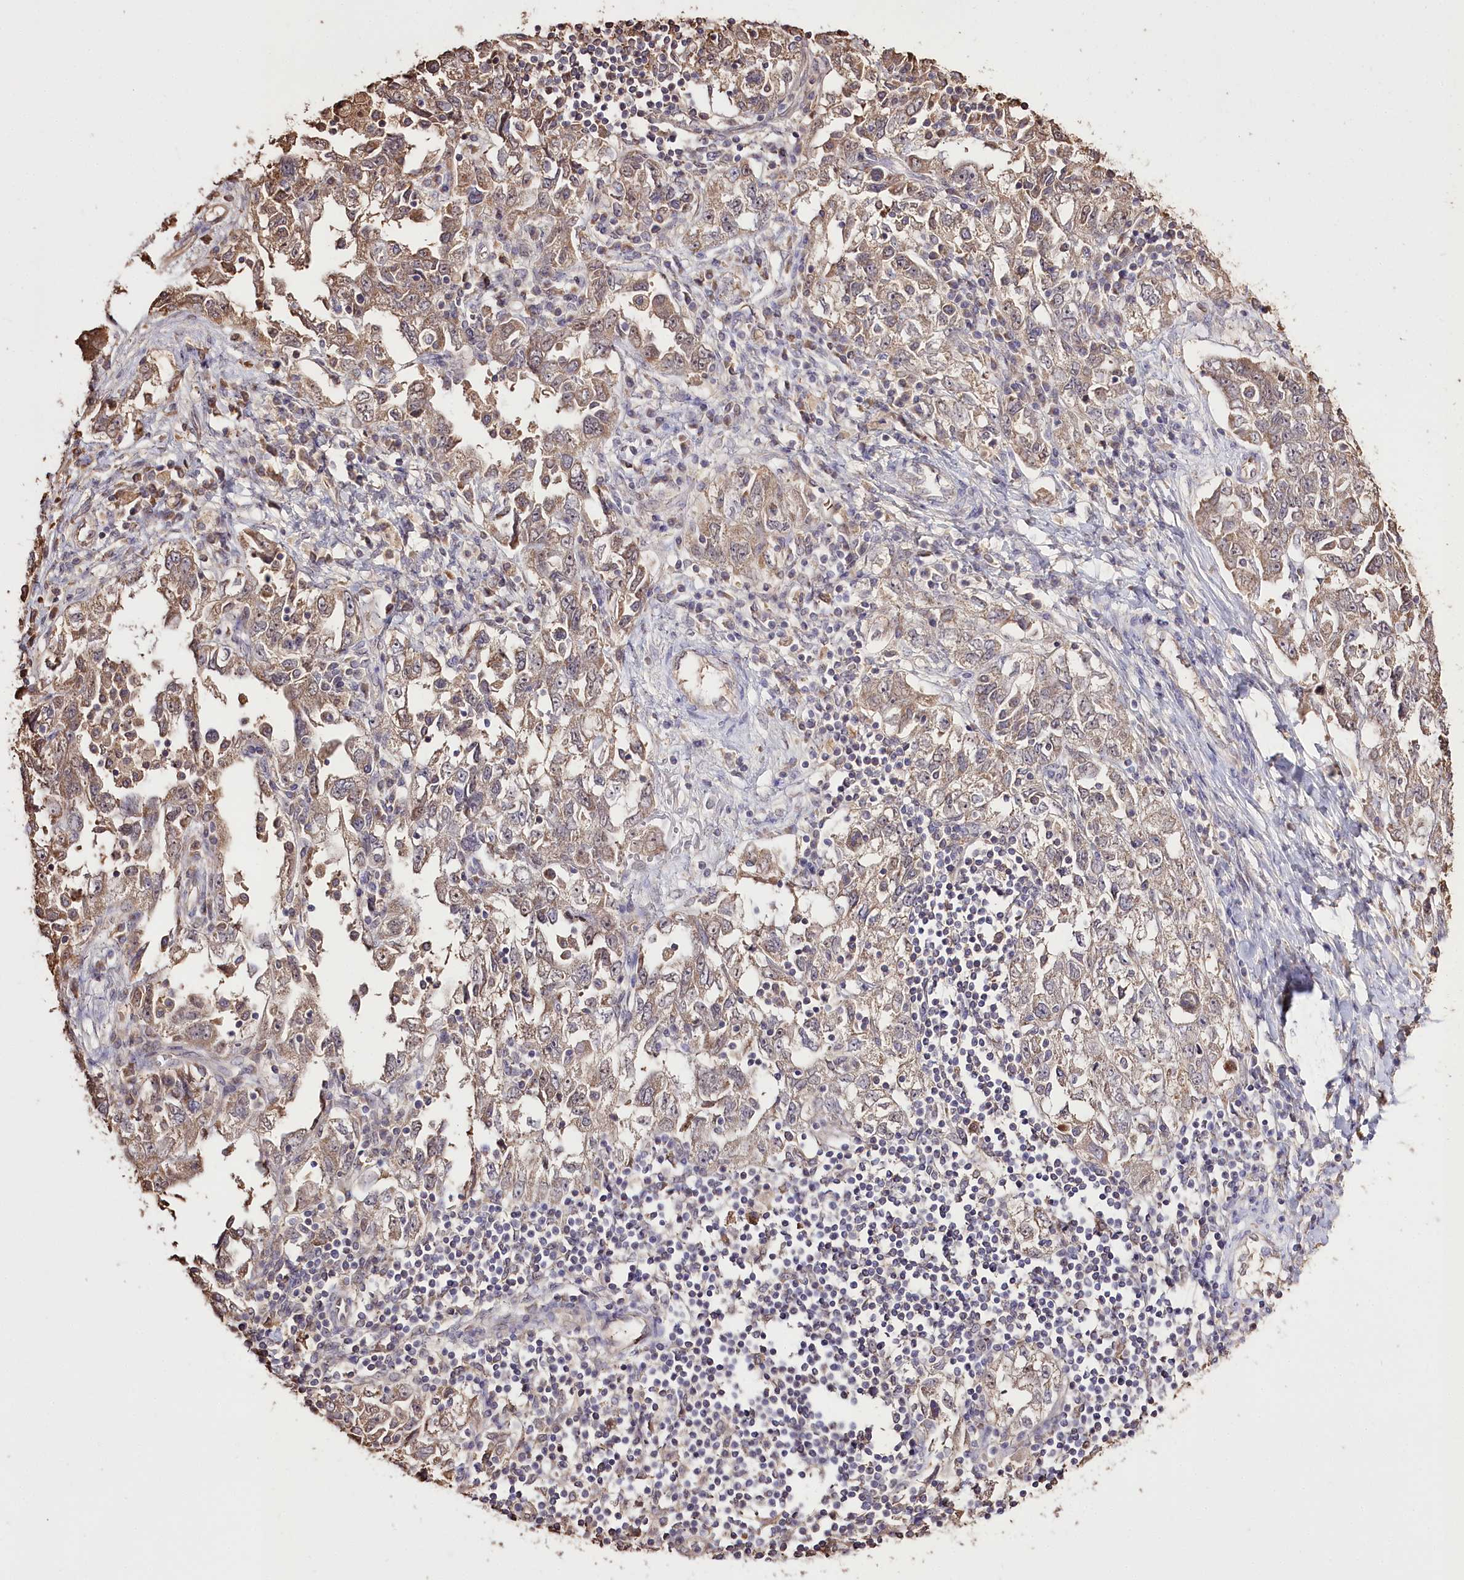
{"staining": {"intensity": "weak", "quantity": "25%-75%", "location": "cytoplasmic/membranous"}, "tissue": "ovarian cancer", "cell_type": "Tumor cells", "image_type": "cancer", "snomed": [{"axis": "morphology", "description": "Carcinoma, NOS"}, {"axis": "morphology", "description": "Cystadenocarcinoma, serous, NOS"}, {"axis": "topography", "description": "Ovary"}], "caption": "High-power microscopy captured an immunohistochemistry (IHC) image of carcinoma (ovarian), revealing weak cytoplasmic/membranous expression in about 25%-75% of tumor cells.", "gene": "R3HDM2", "patient": {"sex": "female", "age": 69}}